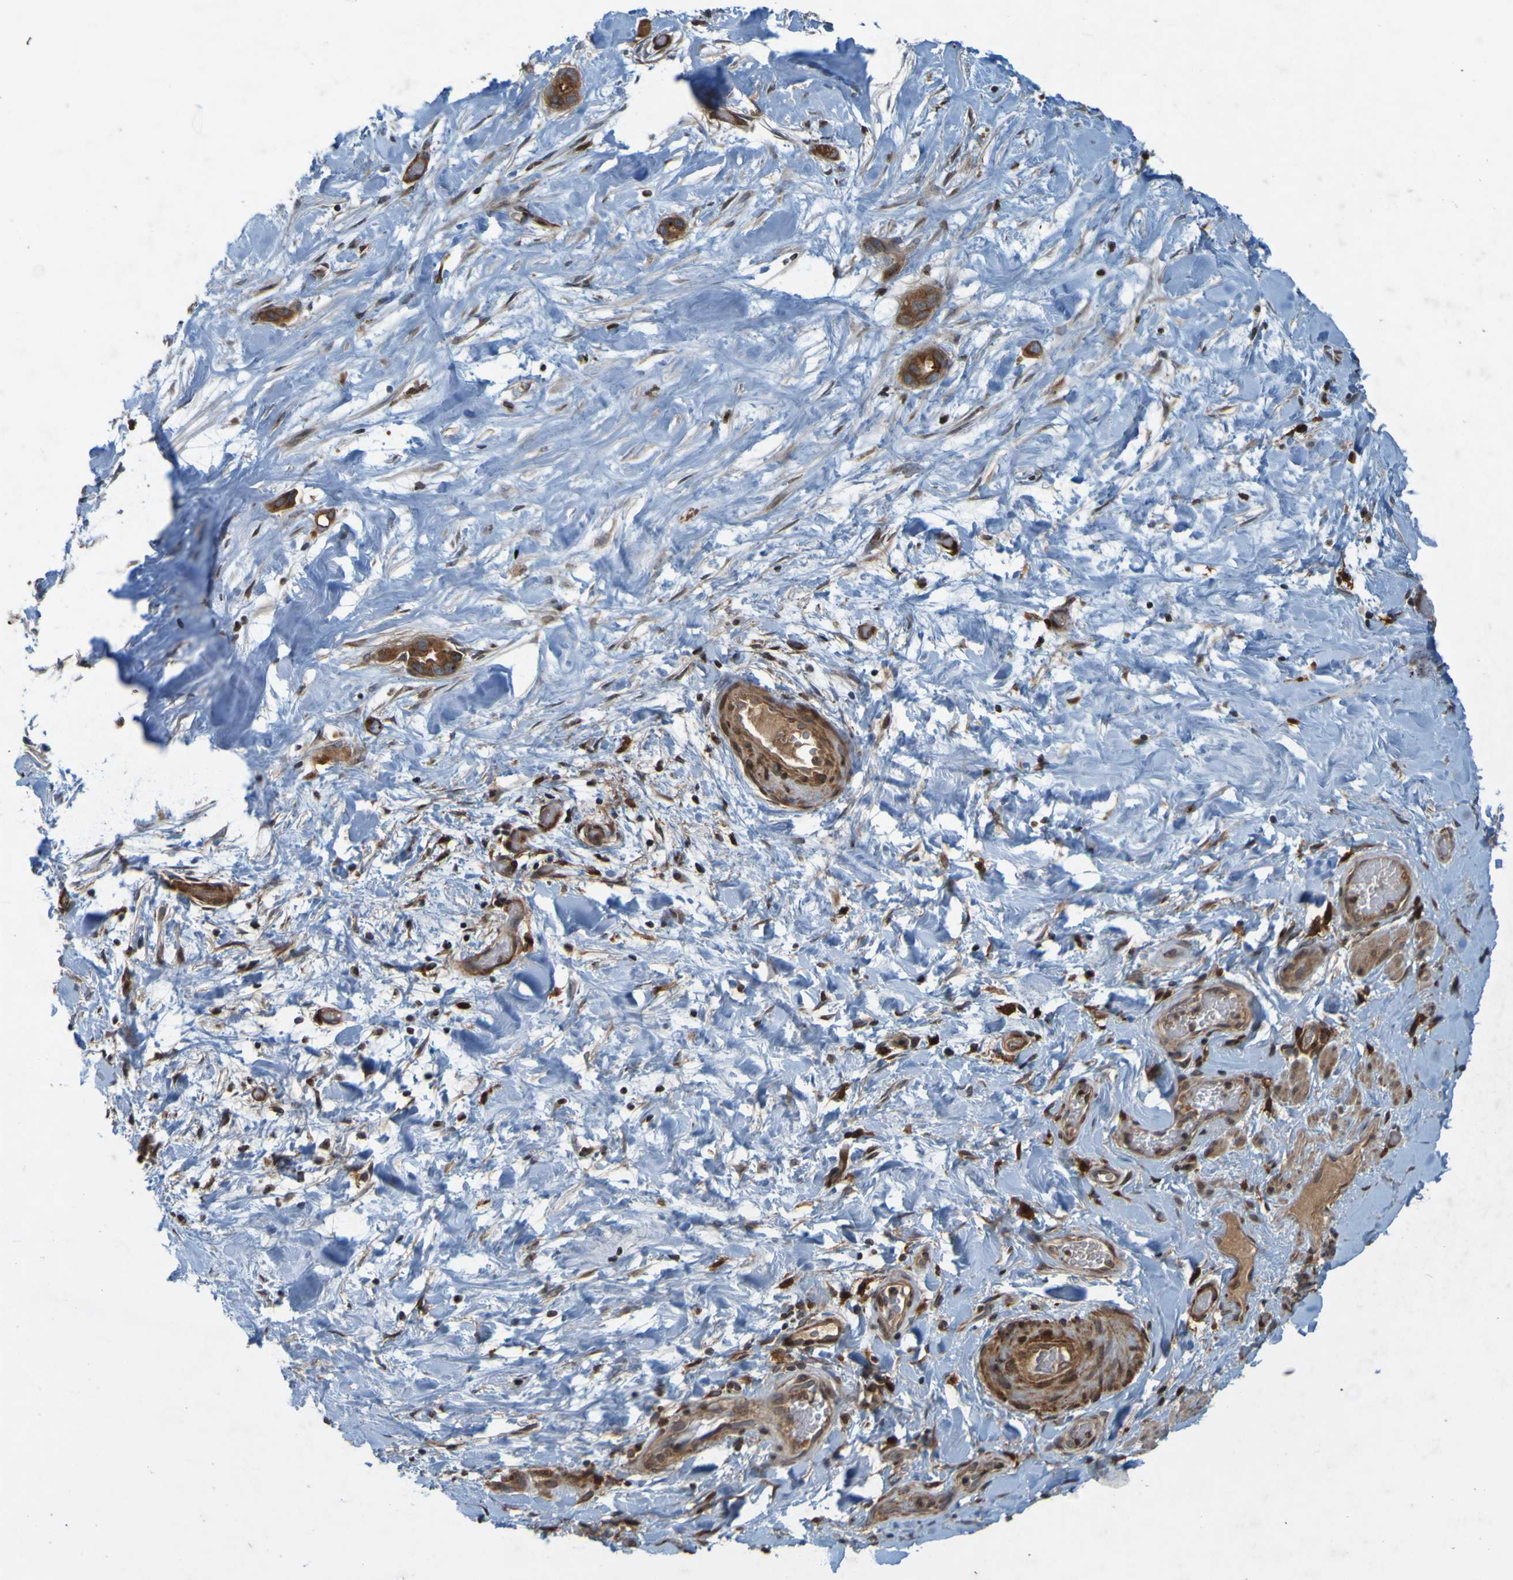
{"staining": {"intensity": "moderate", "quantity": ">75%", "location": "cytoplasmic/membranous"}, "tissue": "liver cancer", "cell_type": "Tumor cells", "image_type": "cancer", "snomed": [{"axis": "morphology", "description": "Cholangiocarcinoma"}, {"axis": "topography", "description": "Liver"}], "caption": "The image shows staining of liver cholangiocarcinoma, revealing moderate cytoplasmic/membranous protein staining (brown color) within tumor cells.", "gene": "GUCY1A1", "patient": {"sex": "female", "age": 65}}